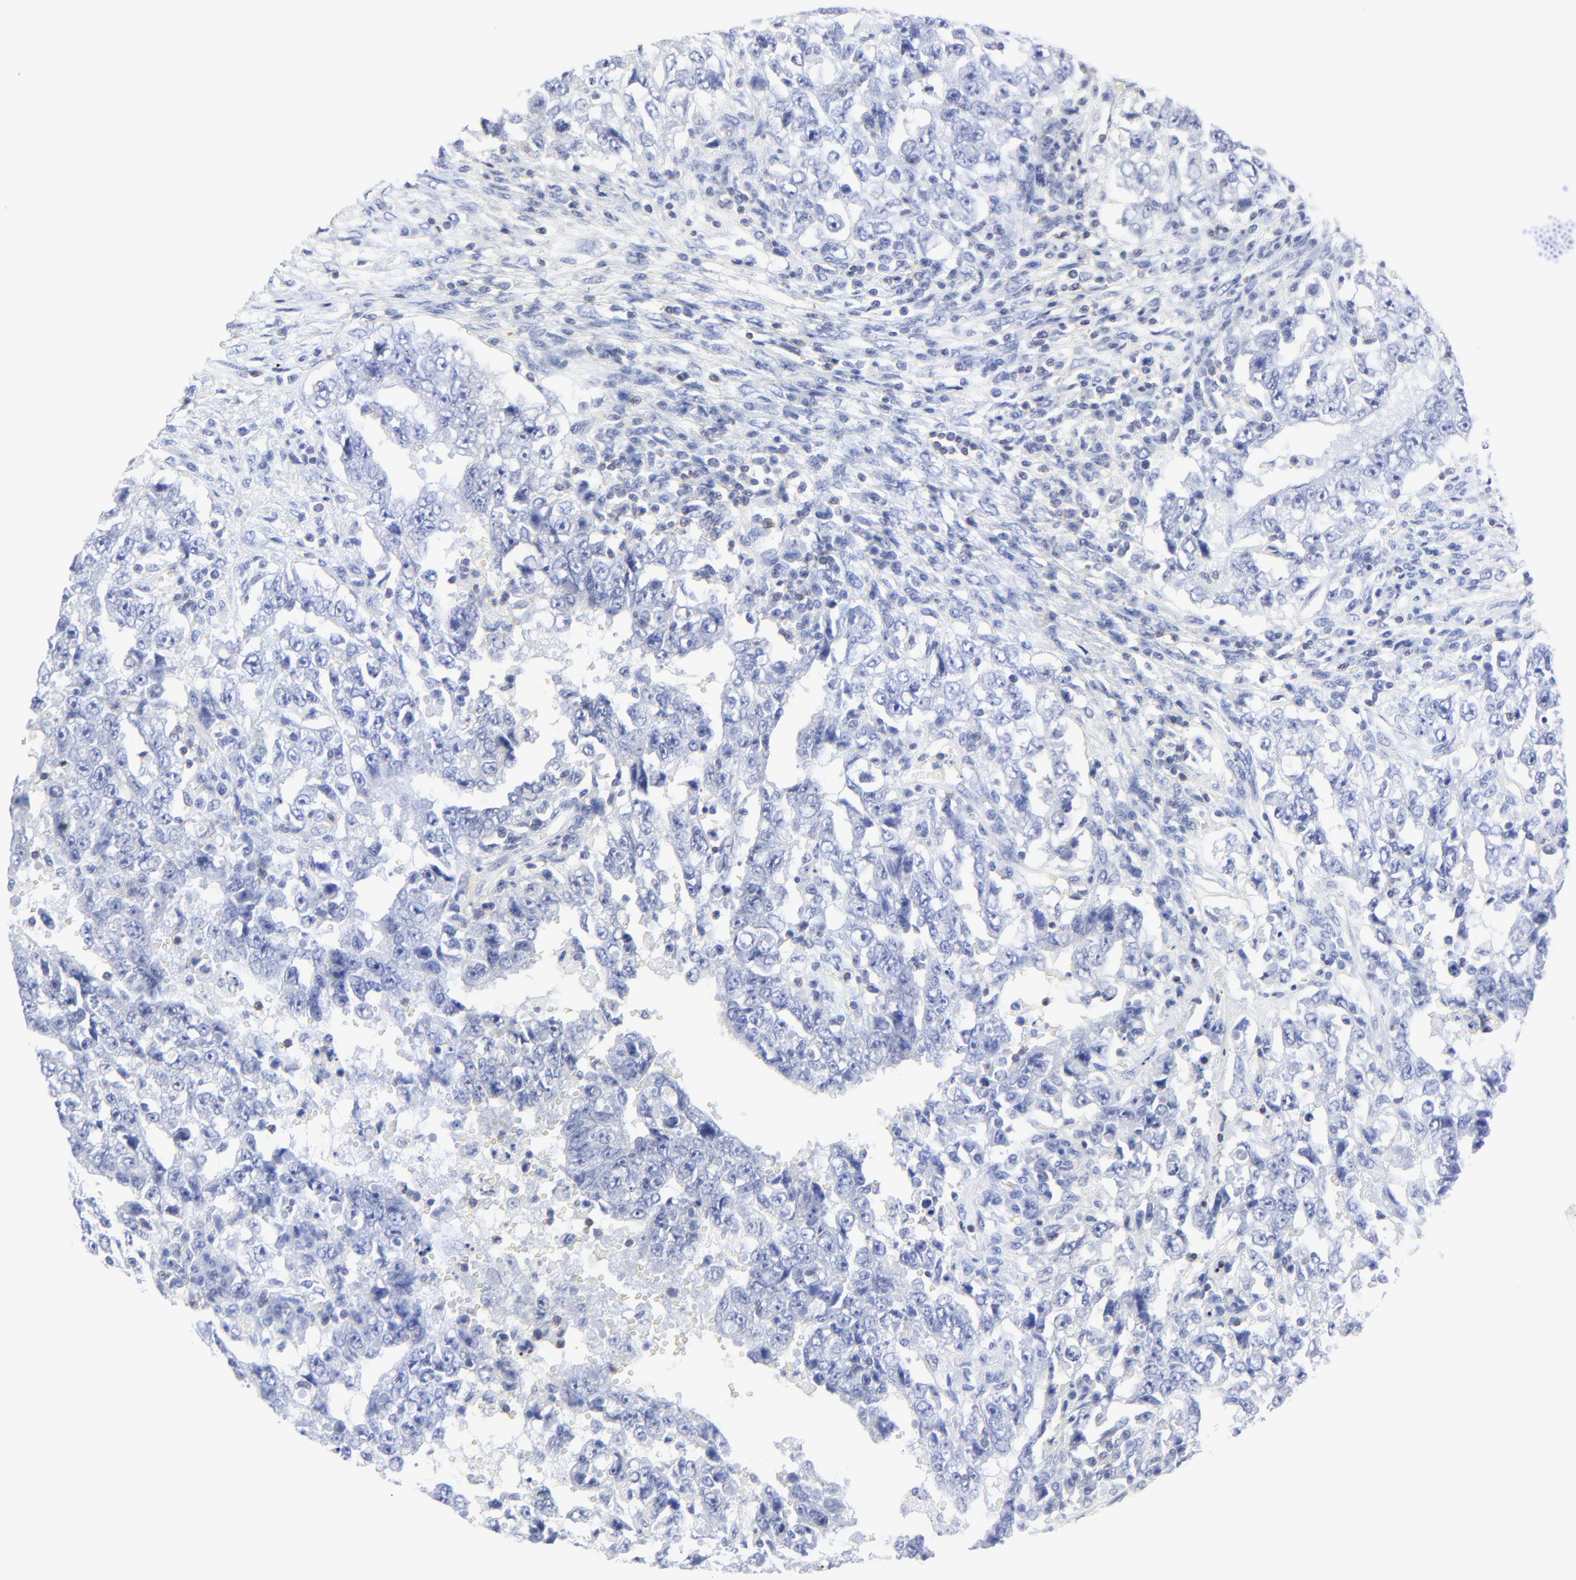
{"staining": {"intensity": "negative", "quantity": "none", "location": "none"}, "tissue": "testis cancer", "cell_type": "Tumor cells", "image_type": "cancer", "snomed": [{"axis": "morphology", "description": "Carcinoma, Embryonal, NOS"}, {"axis": "topography", "description": "Testis"}], "caption": "Immunohistochemistry (IHC) photomicrograph of neoplastic tissue: testis cancer (embryonal carcinoma) stained with DAB displays no significant protein staining in tumor cells.", "gene": "LCK", "patient": {"sex": "male", "age": 26}}